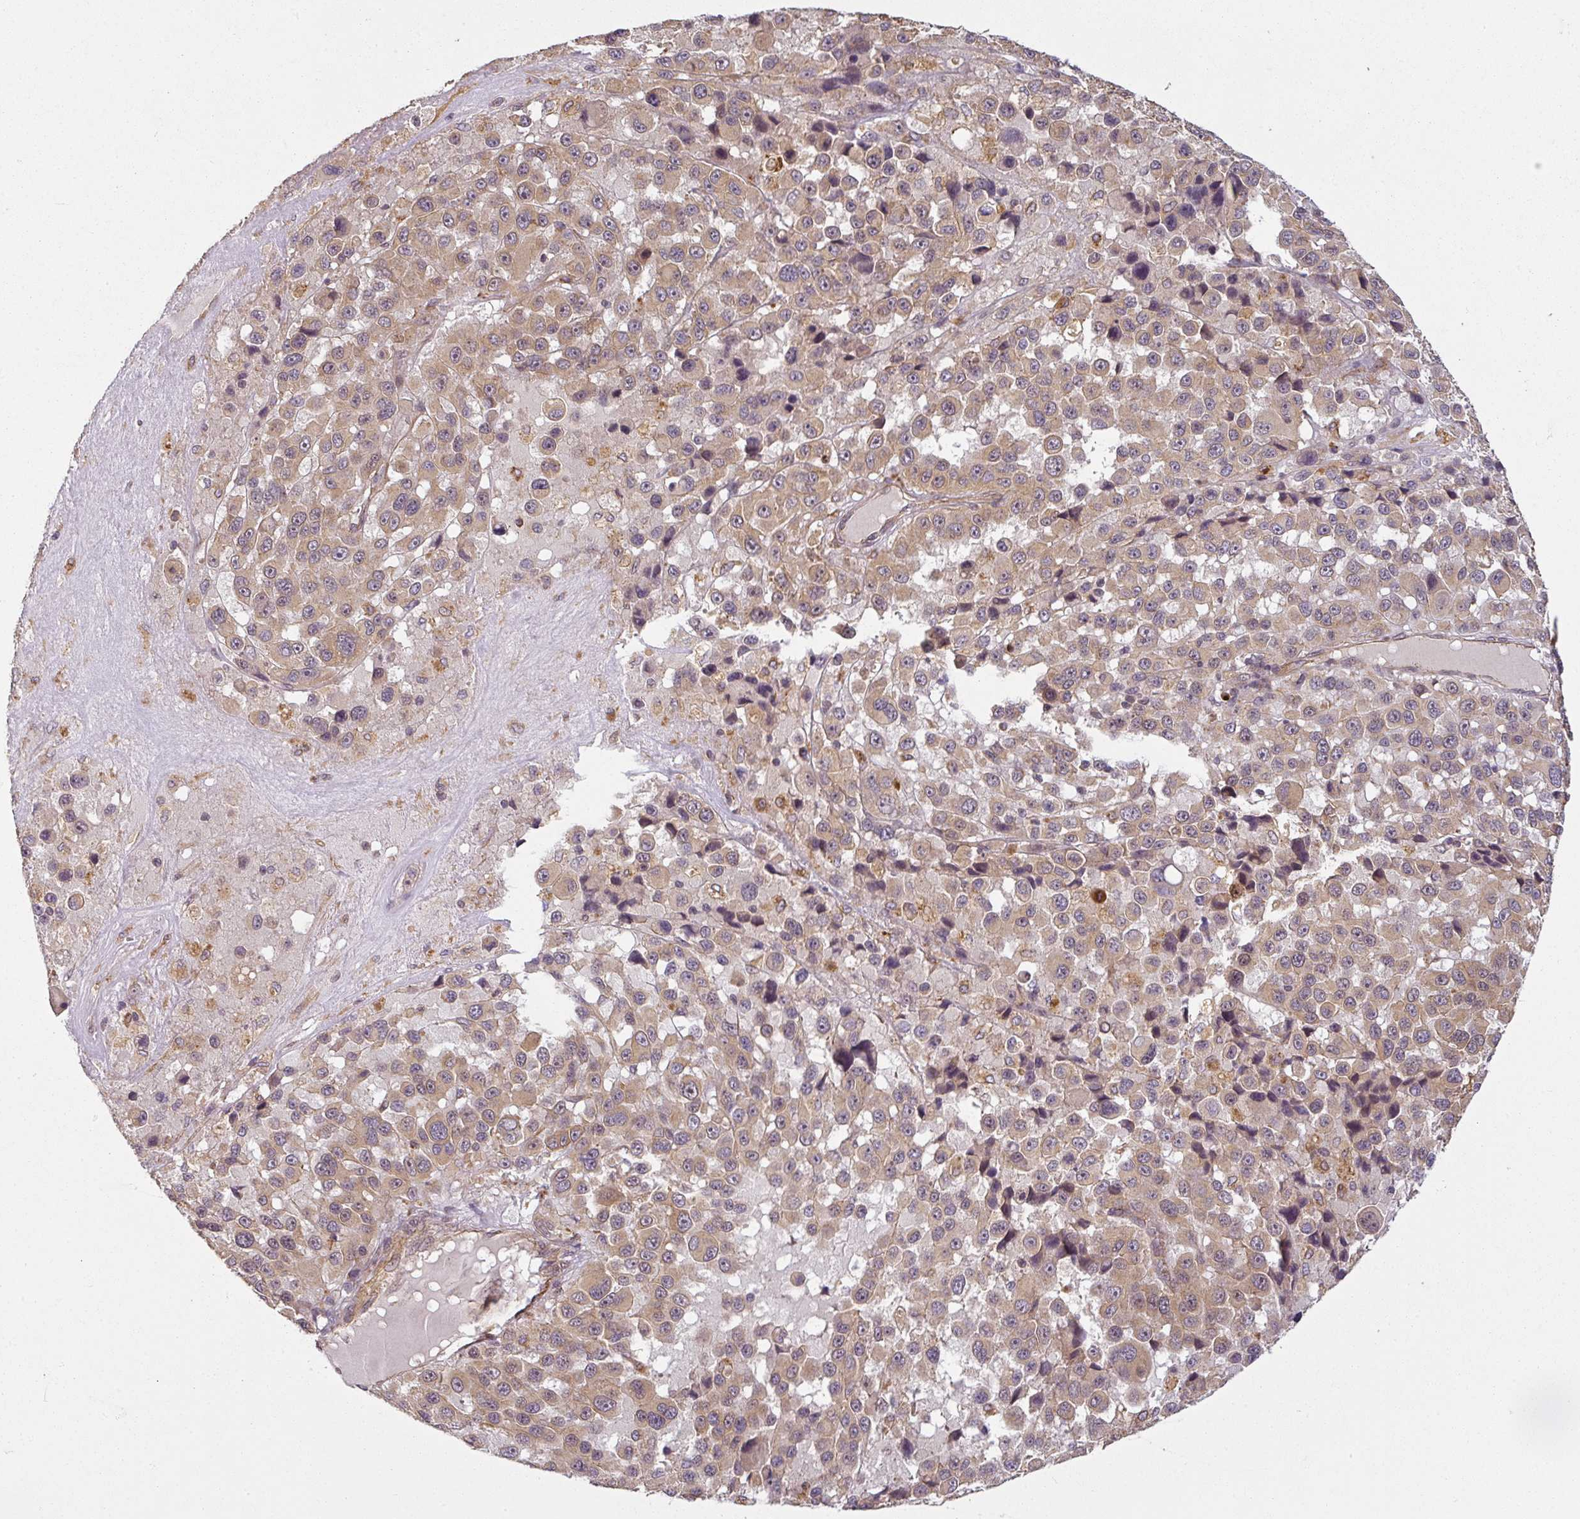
{"staining": {"intensity": "weak", "quantity": ">75%", "location": "cytoplasmic/membranous"}, "tissue": "melanoma", "cell_type": "Tumor cells", "image_type": "cancer", "snomed": [{"axis": "morphology", "description": "Malignant melanoma, Metastatic site"}, {"axis": "topography", "description": "Lymph node"}], "caption": "Melanoma was stained to show a protein in brown. There is low levels of weak cytoplasmic/membranous staining in about >75% of tumor cells.", "gene": "DIMT1", "patient": {"sex": "female", "age": 65}}